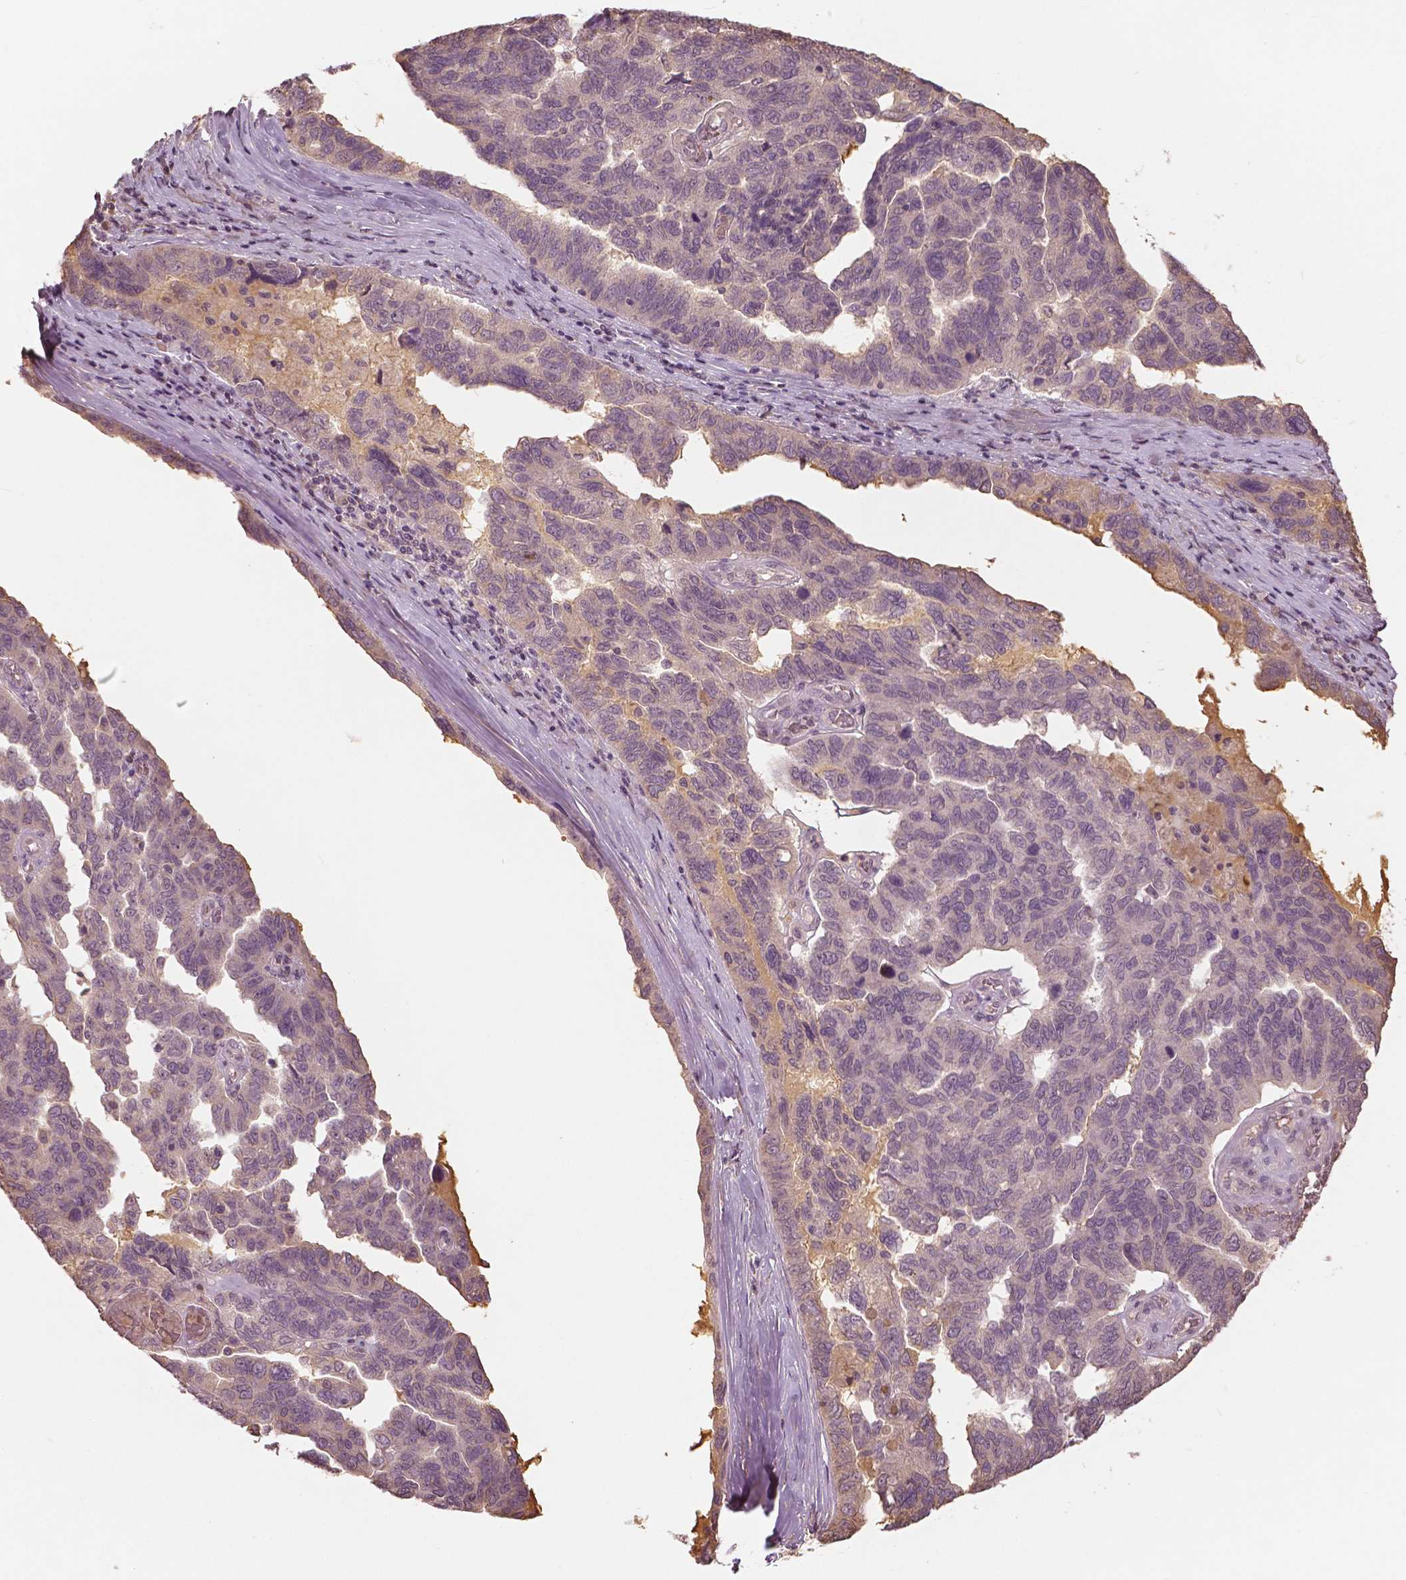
{"staining": {"intensity": "negative", "quantity": "none", "location": "none"}, "tissue": "ovarian cancer", "cell_type": "Tumor cells", "image_type": "cancer", "snomed": [{"axis": "morphology", "description": "Cystadenocarcinoma, serous, NOS"}, {"axis": "topography", "description": "Ovary"}], "caption": "This is a photomicrograph of IHC staining of ovarian cancer, which shows no positivity in tumor cells.", "gene": "ANGPTL4", "patient": {"sex": "female", "age": 64}}